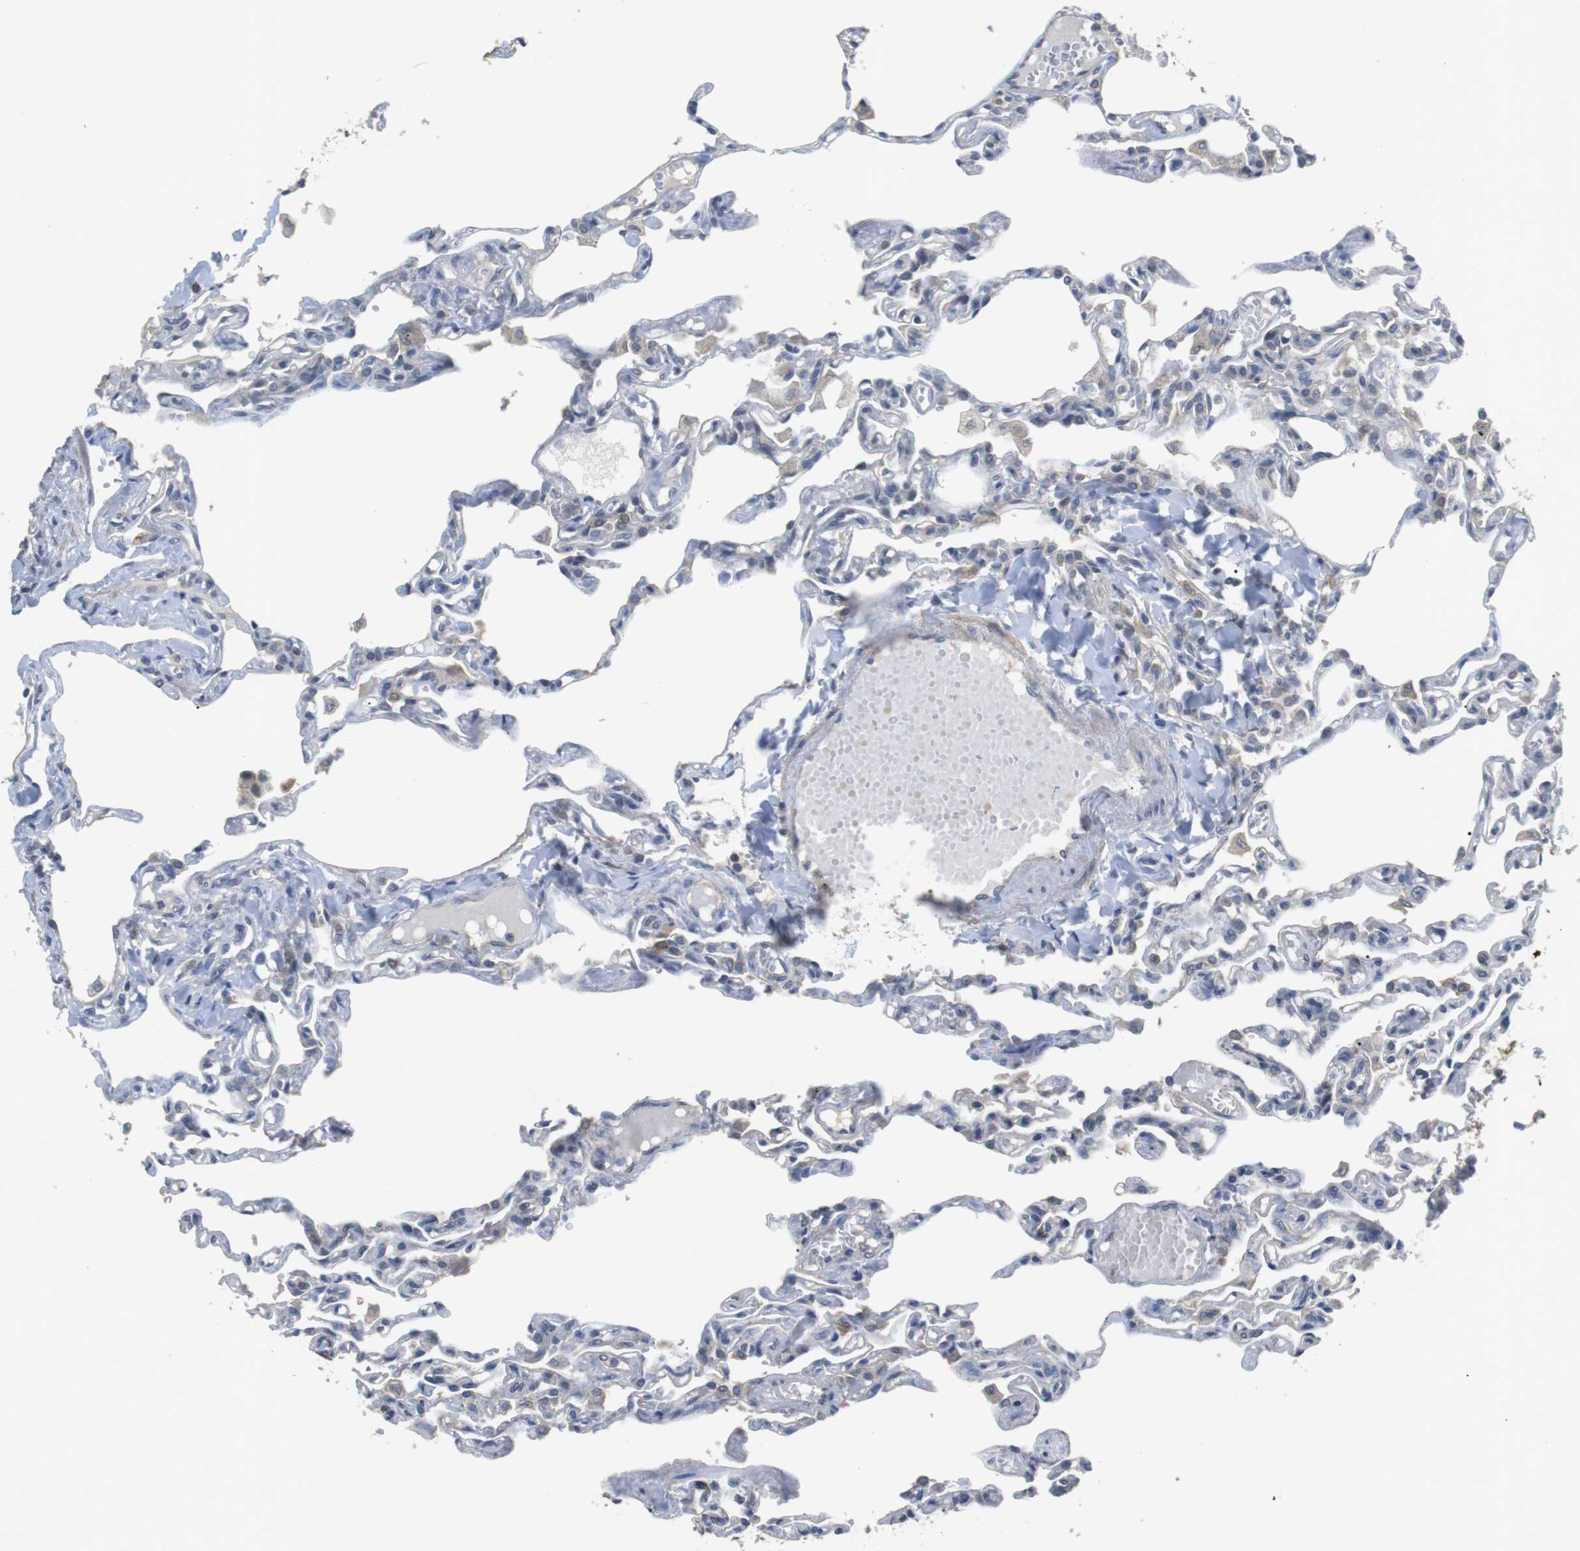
{"staining": {"intensity": "negative", "quantity": "none", "location": "none"}, "tissue": "lung", "cell_type": "Alveolar cells", "image_type": "normal", "snomed": [{"axis": "morphology", "description": "Normal tissue, NOS"}, {"axis": "topography", "description": "Lung"}], "caption": "An immunohistochemistry micrograph of benign lung is shown. There is no staining in alveolar cells of lung.", "gene": "ADGRL3", "patient": {"sex": "male", "age": 21}}